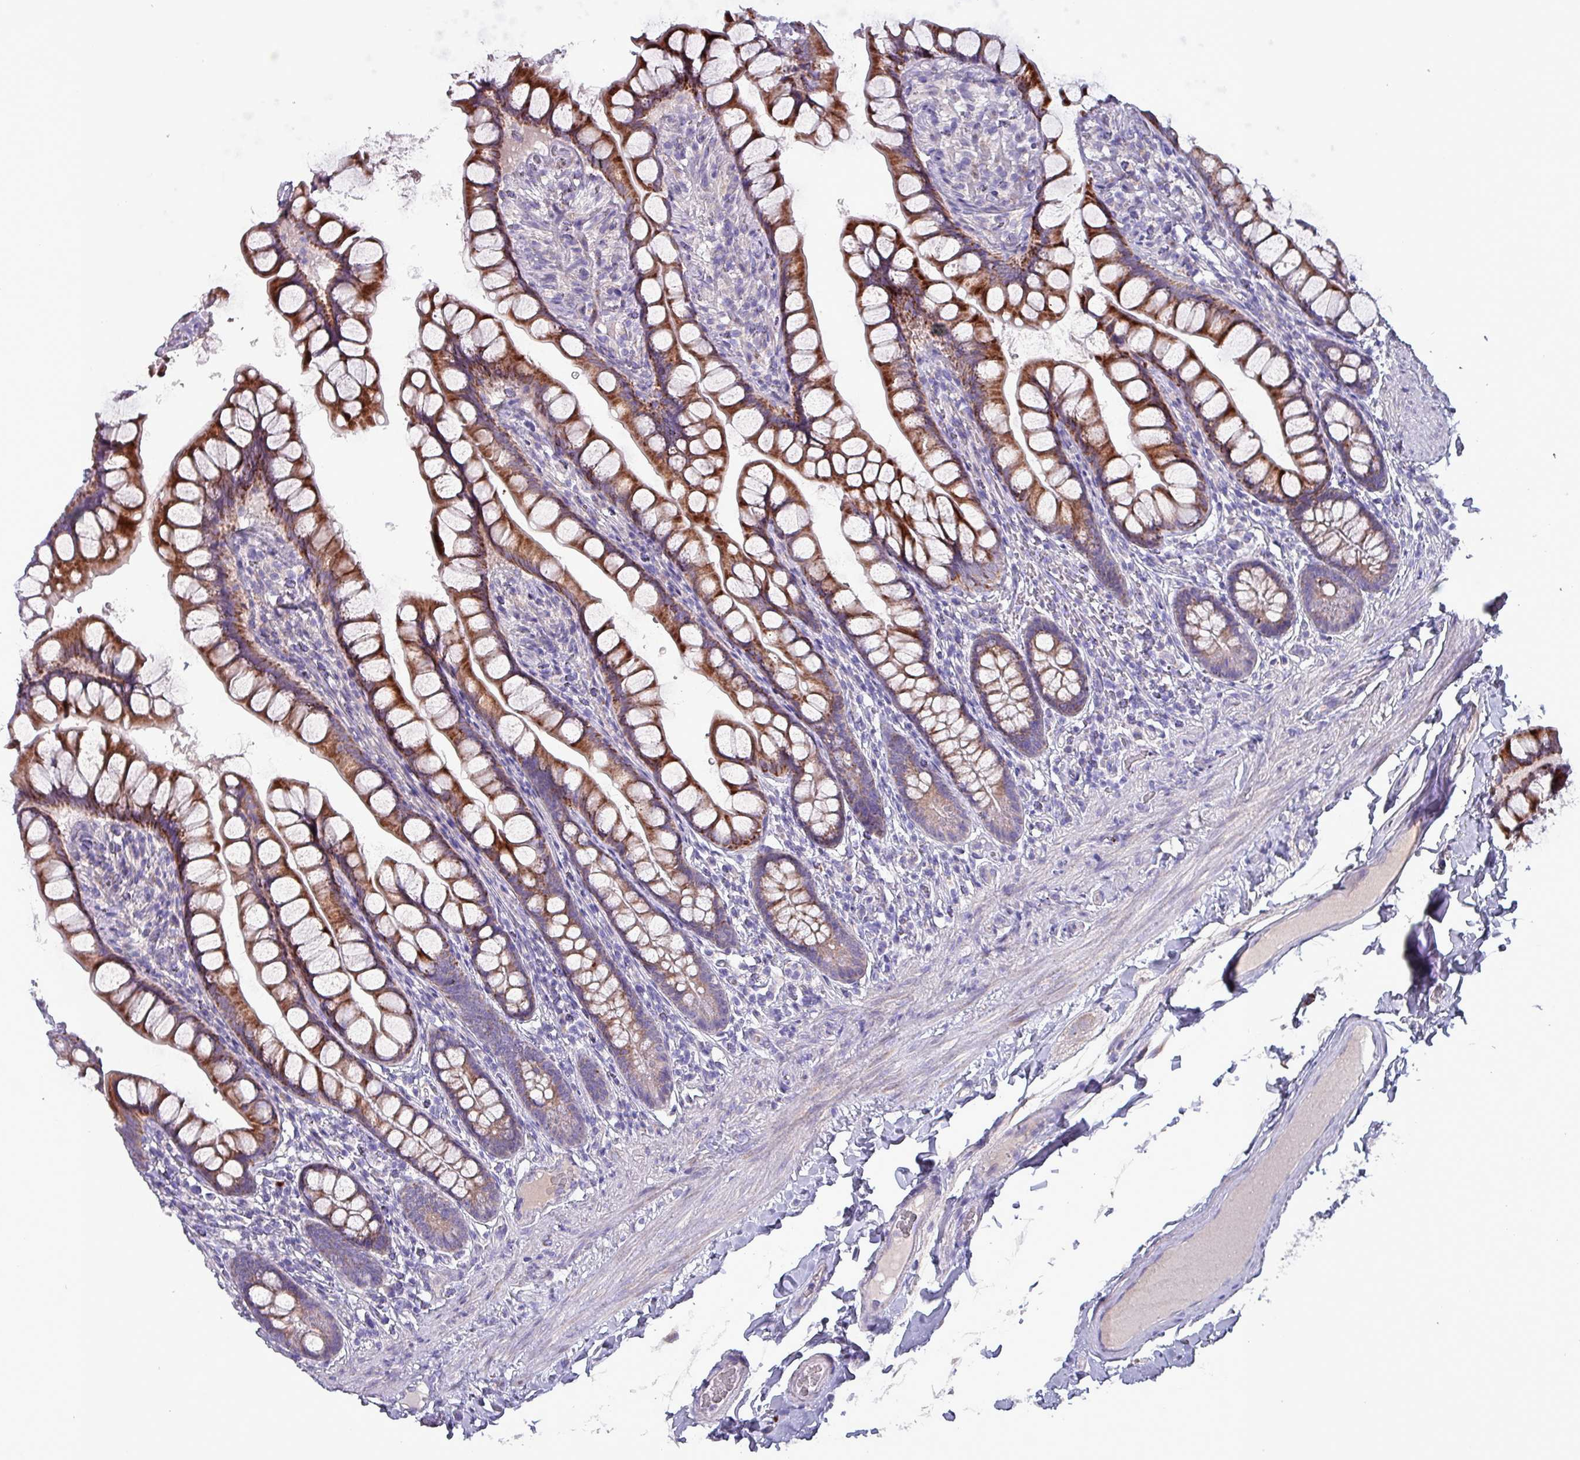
{"staining": {"intensity": "strong", "quantity": ">75%", "location": "cytoplasmic/membranous"}, "tissue": "small intestine", "cell_type": "Glandular cells", "image_type": "normal", "snomed": [{"axis": "morphology", "description": "Normal tissue, NOS"}, {"axis": "topography", "description": "Small intestine"}], "caption": "A micrograph of small intestine stained for a protein demonstrates strong cytoplasmic/membranous brown staining in glandular cells. (IHC, brightfield microscopy, high magnification).", "gene": "HSD3B7", "patient": {"sex": "male", "age": 70}}